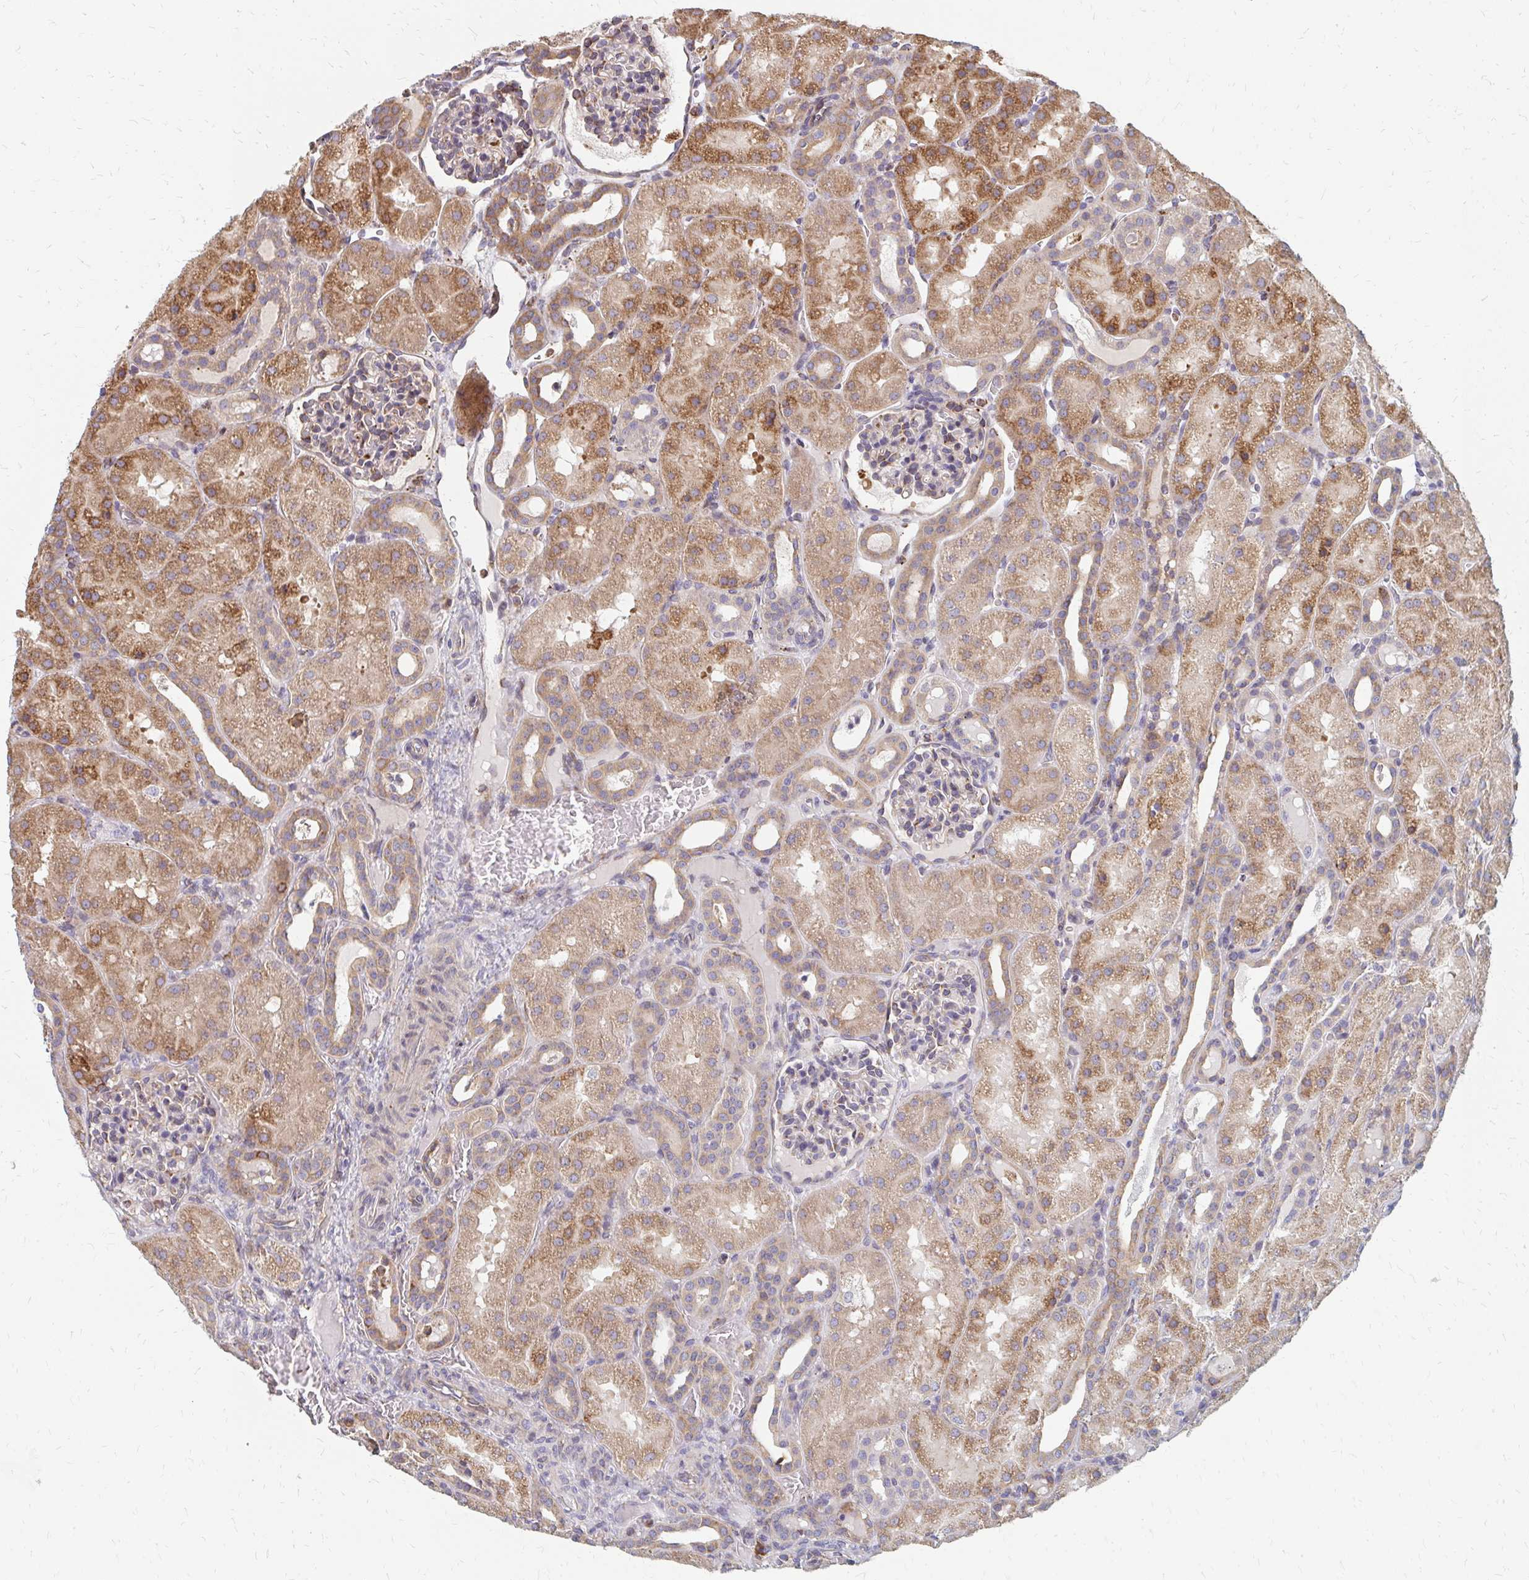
{"staining": {"intensity": "moderate", "quantity": "<25%", "location": "cytoplasmic/membranous"}, "tissue": "kidney", "cell_type": "Cells in glomeruli", "image_type": "normal", "snomed": [{"axis": "morphology", "description": "Normal tissue, NOS"}, {"axis": "topography", "description": "Kidney"}], "caption": "Immunohistochemical staining of benign human kidney reveals low levels of moderate cytoplasmic/membranous staining in about <25% of cells in glomeruli. (DAB = brown stain, brightfield microscopy at high magnification).", "gene": "PPP1R13L", "patient": {"sex": "male", "age": 2}}